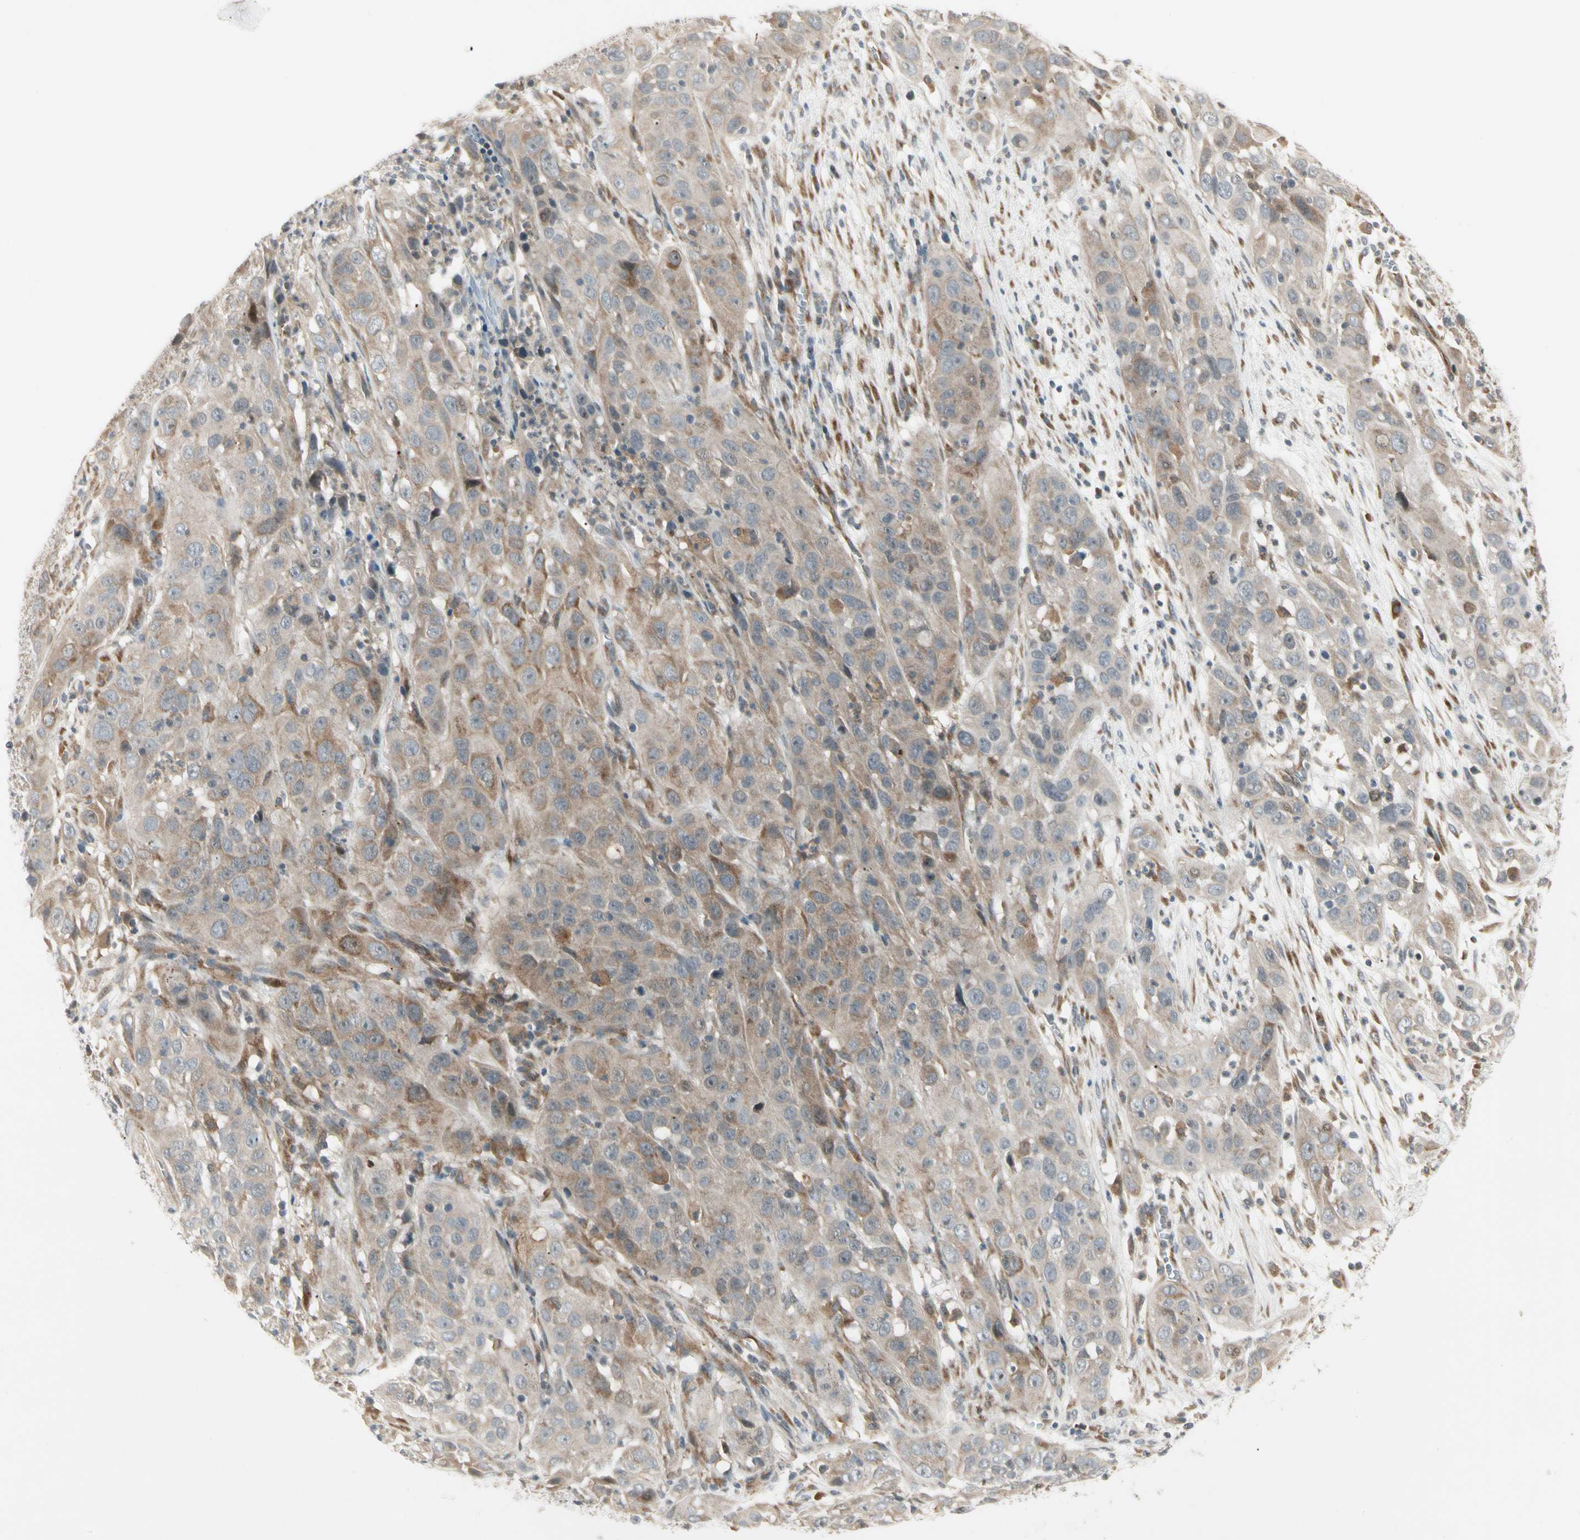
{"staining": {"intensity": "moderate", "quantity": ">75%", "location": "cytoplasmic/membranous"}, "tissue": "cervical cancer", "cell_type": "Tumor cells", "image_type": "cancer", "snomed": [{"axis": "morphology", "description": "Squamous cell carcinoma, NOS"}, {"axis": "topography", "description": "Cervix"}], "caption": "The image displays immunohistochemical staining of squamous cell carcinoma (cervical). There is moderate cytoplasmic/membranous staining is appreciated in approximately >75% of tumor cells.", "gene": "FNDC3B", "patient": {"sex": "female", "age": 32}}